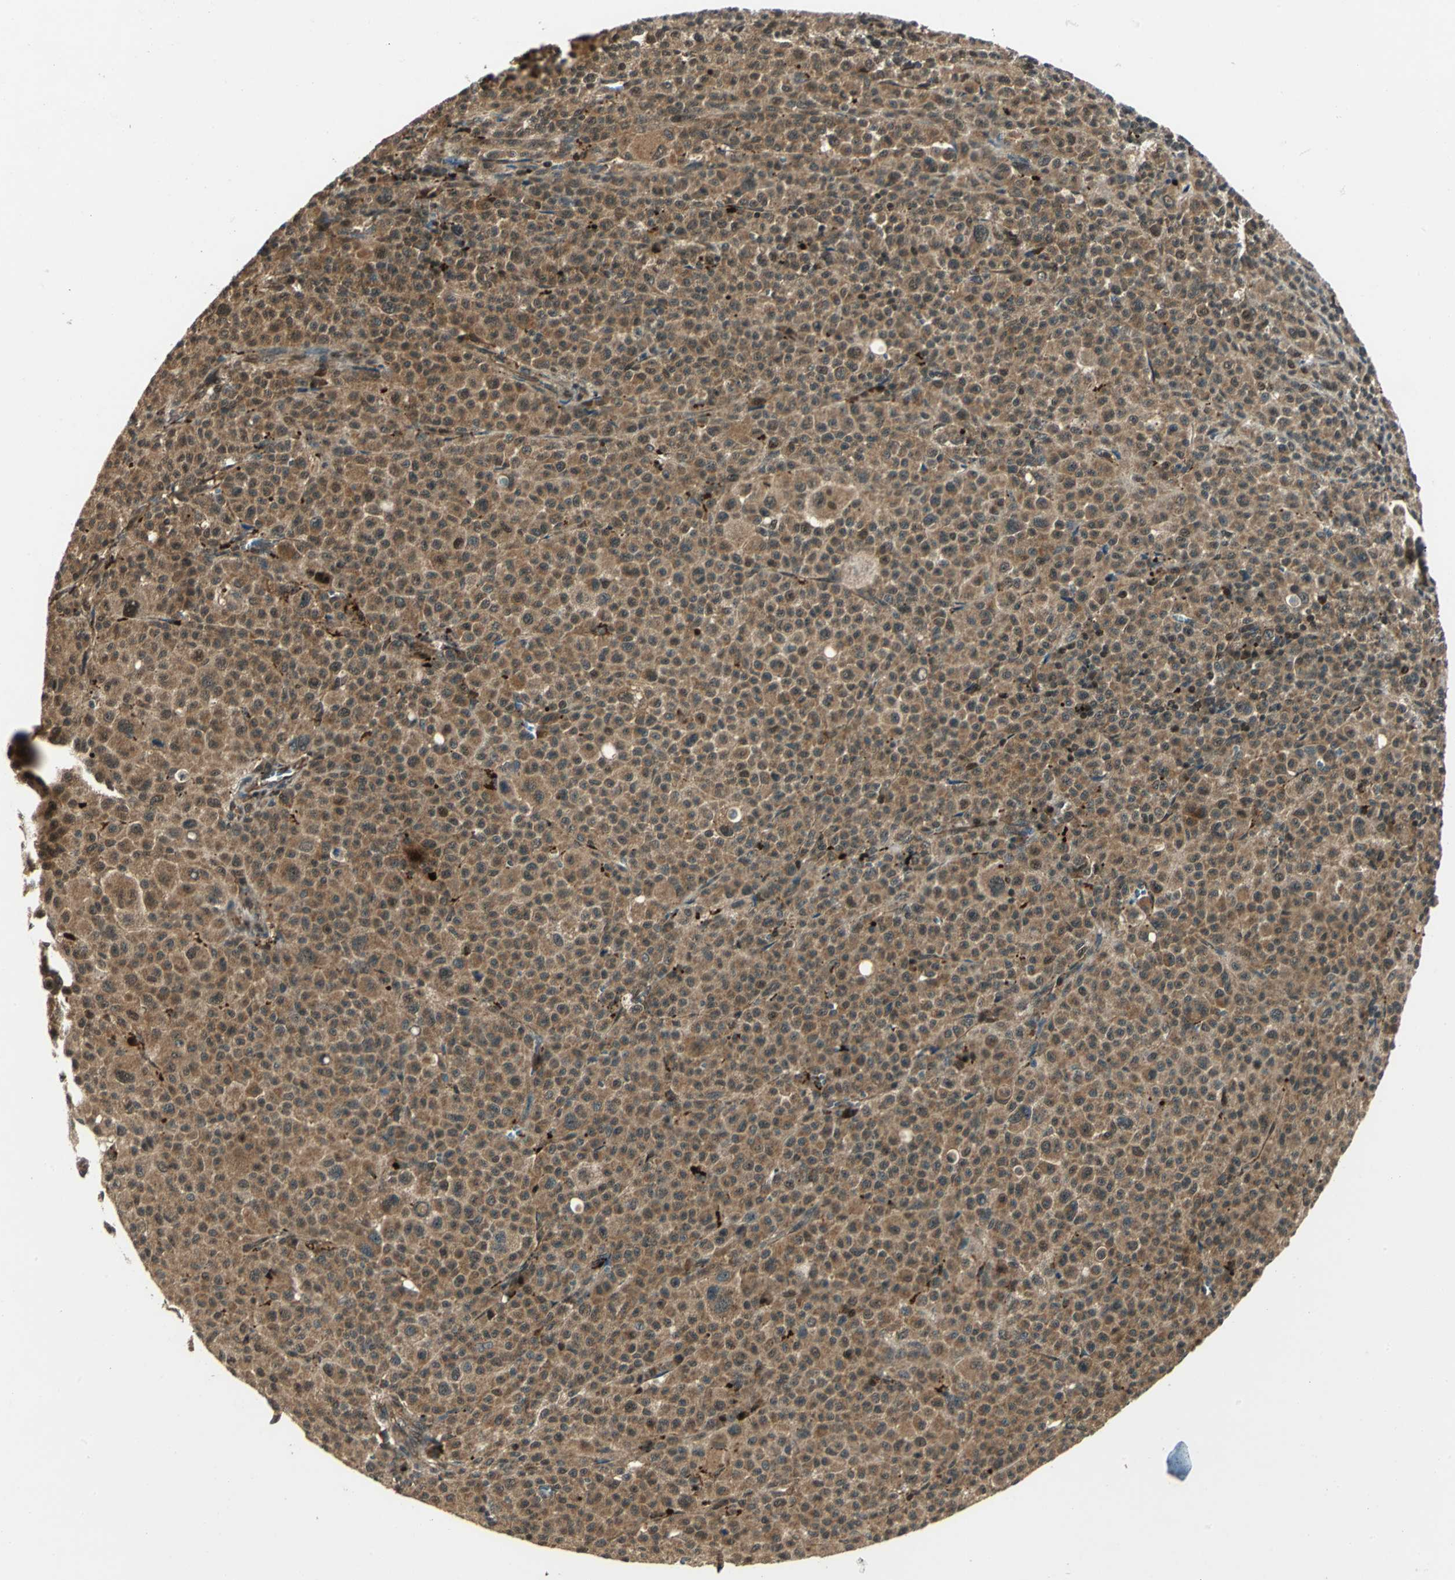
{"staining": {"intensity": "moderate", "quantity": ">75%", "location": "cytoplasmic/membranous,nuclear"}, "tissue": "melanoma", "cell_type": "Tumor cells", "image_type": "cancer", "snomed": [{"axis": "morphology", "description": "Malignant melanoma, Metastatic site"}, {"axis": "topography", "description": "Skin"}], "caption": "Immunohistochemical staining of melanoma displays medium levels of moderate cytoplasmic/membranous and nuclear protein expression in approximately >75% of tumor cells.", "gene": "PPP1R13L", "patient": {"sex": "female", "age": 74}}